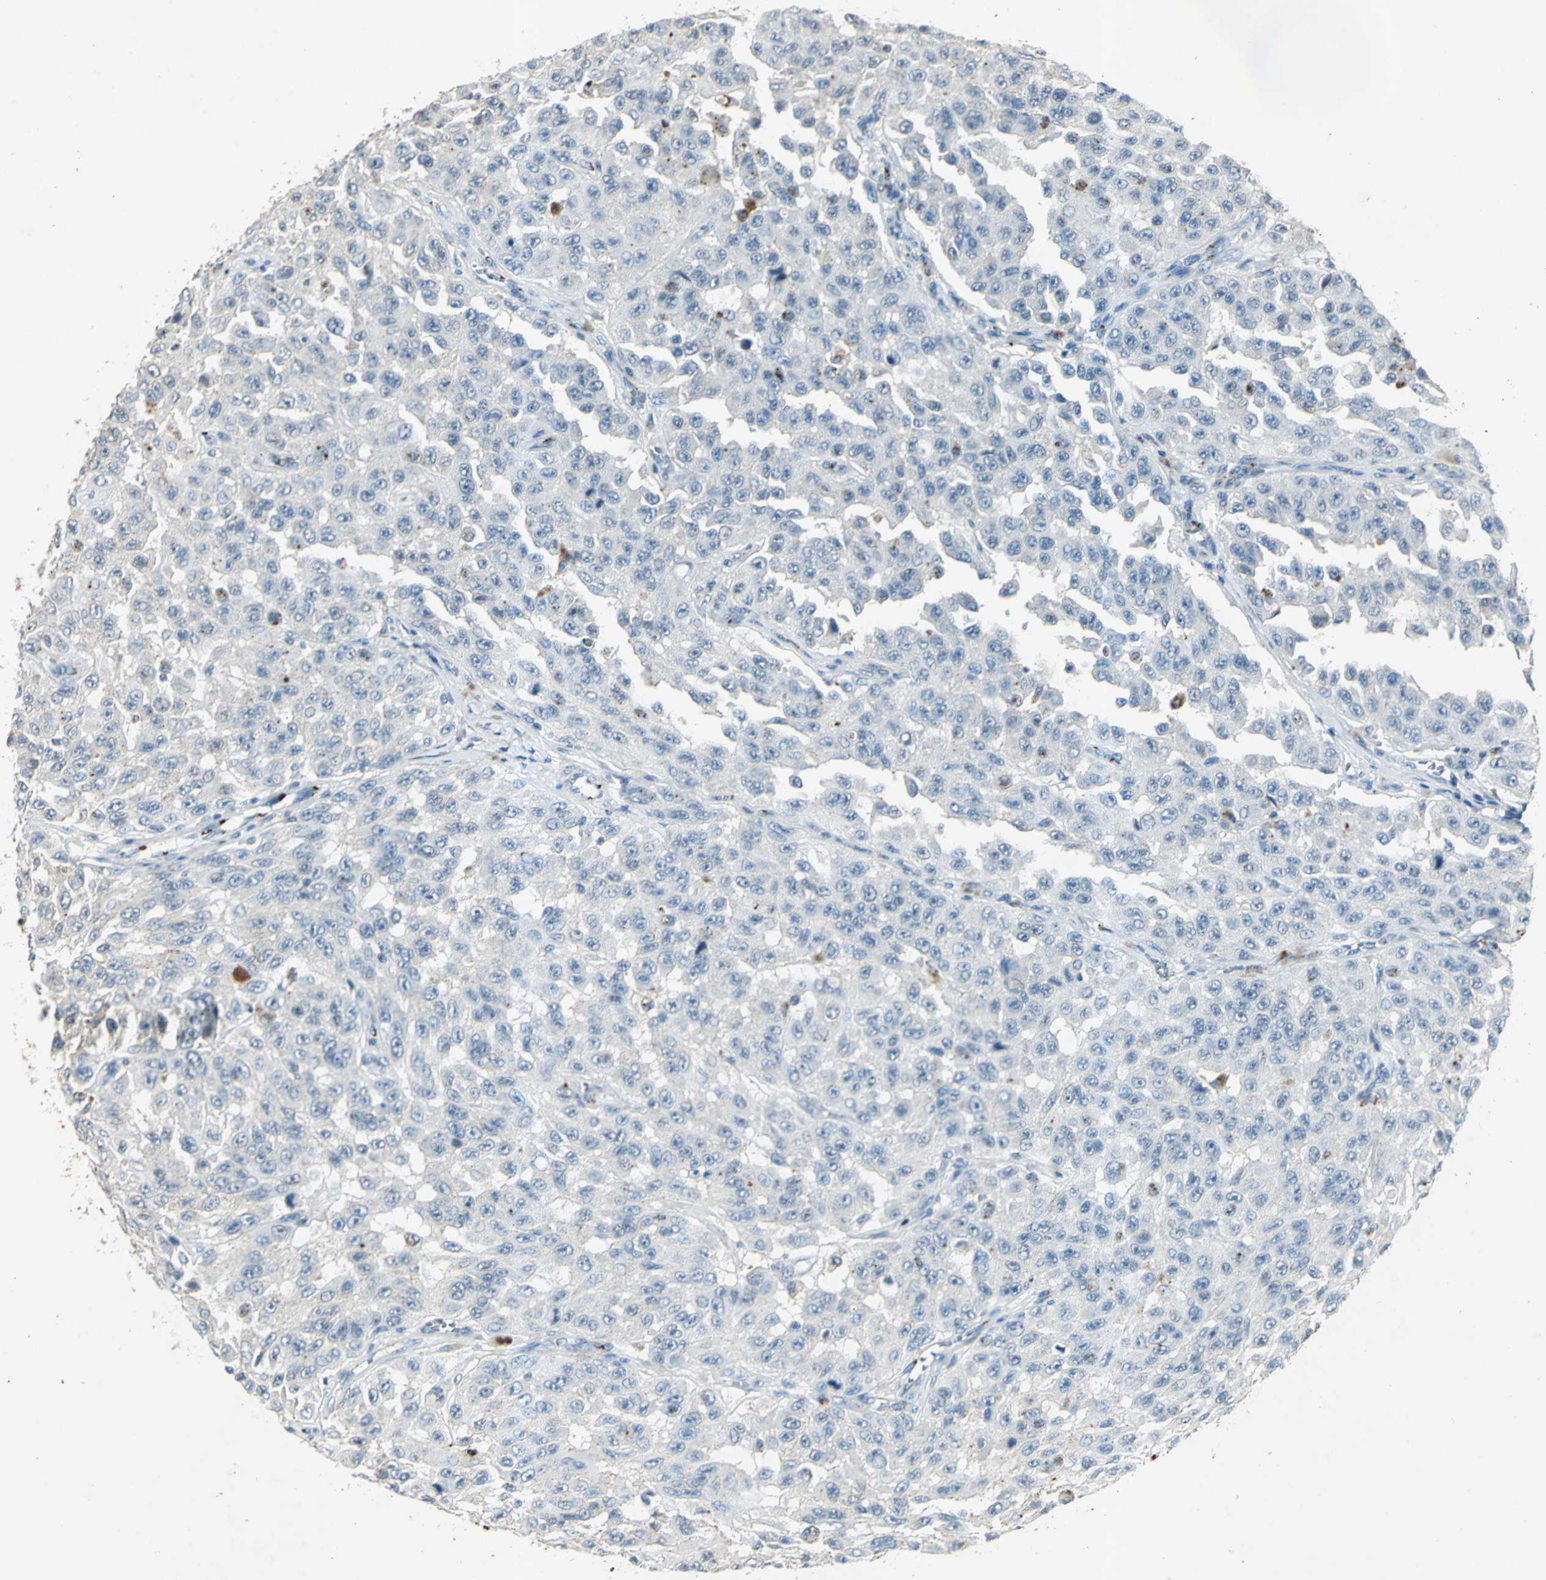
{"staining": {"intensity": "negative", "quantity": "none", "location": "none"}, "tissue": "melanoma", "cell_type": "Tumor cells", "image_type": "cancer", "snomed": [{"axis": "morphology", "description": "Malignant melanoma, NOS"}, {"axis": "topography", "description": "Skin"}], "caption": "High magnification brightfield microscopy of malignant melanoma stained with DAB (brown) and counterstained with hematoxylin (blue): tumor cells show no significant staining.", "gene": "CAMK2B", "patient": {"sex": "male", "age": 30}}